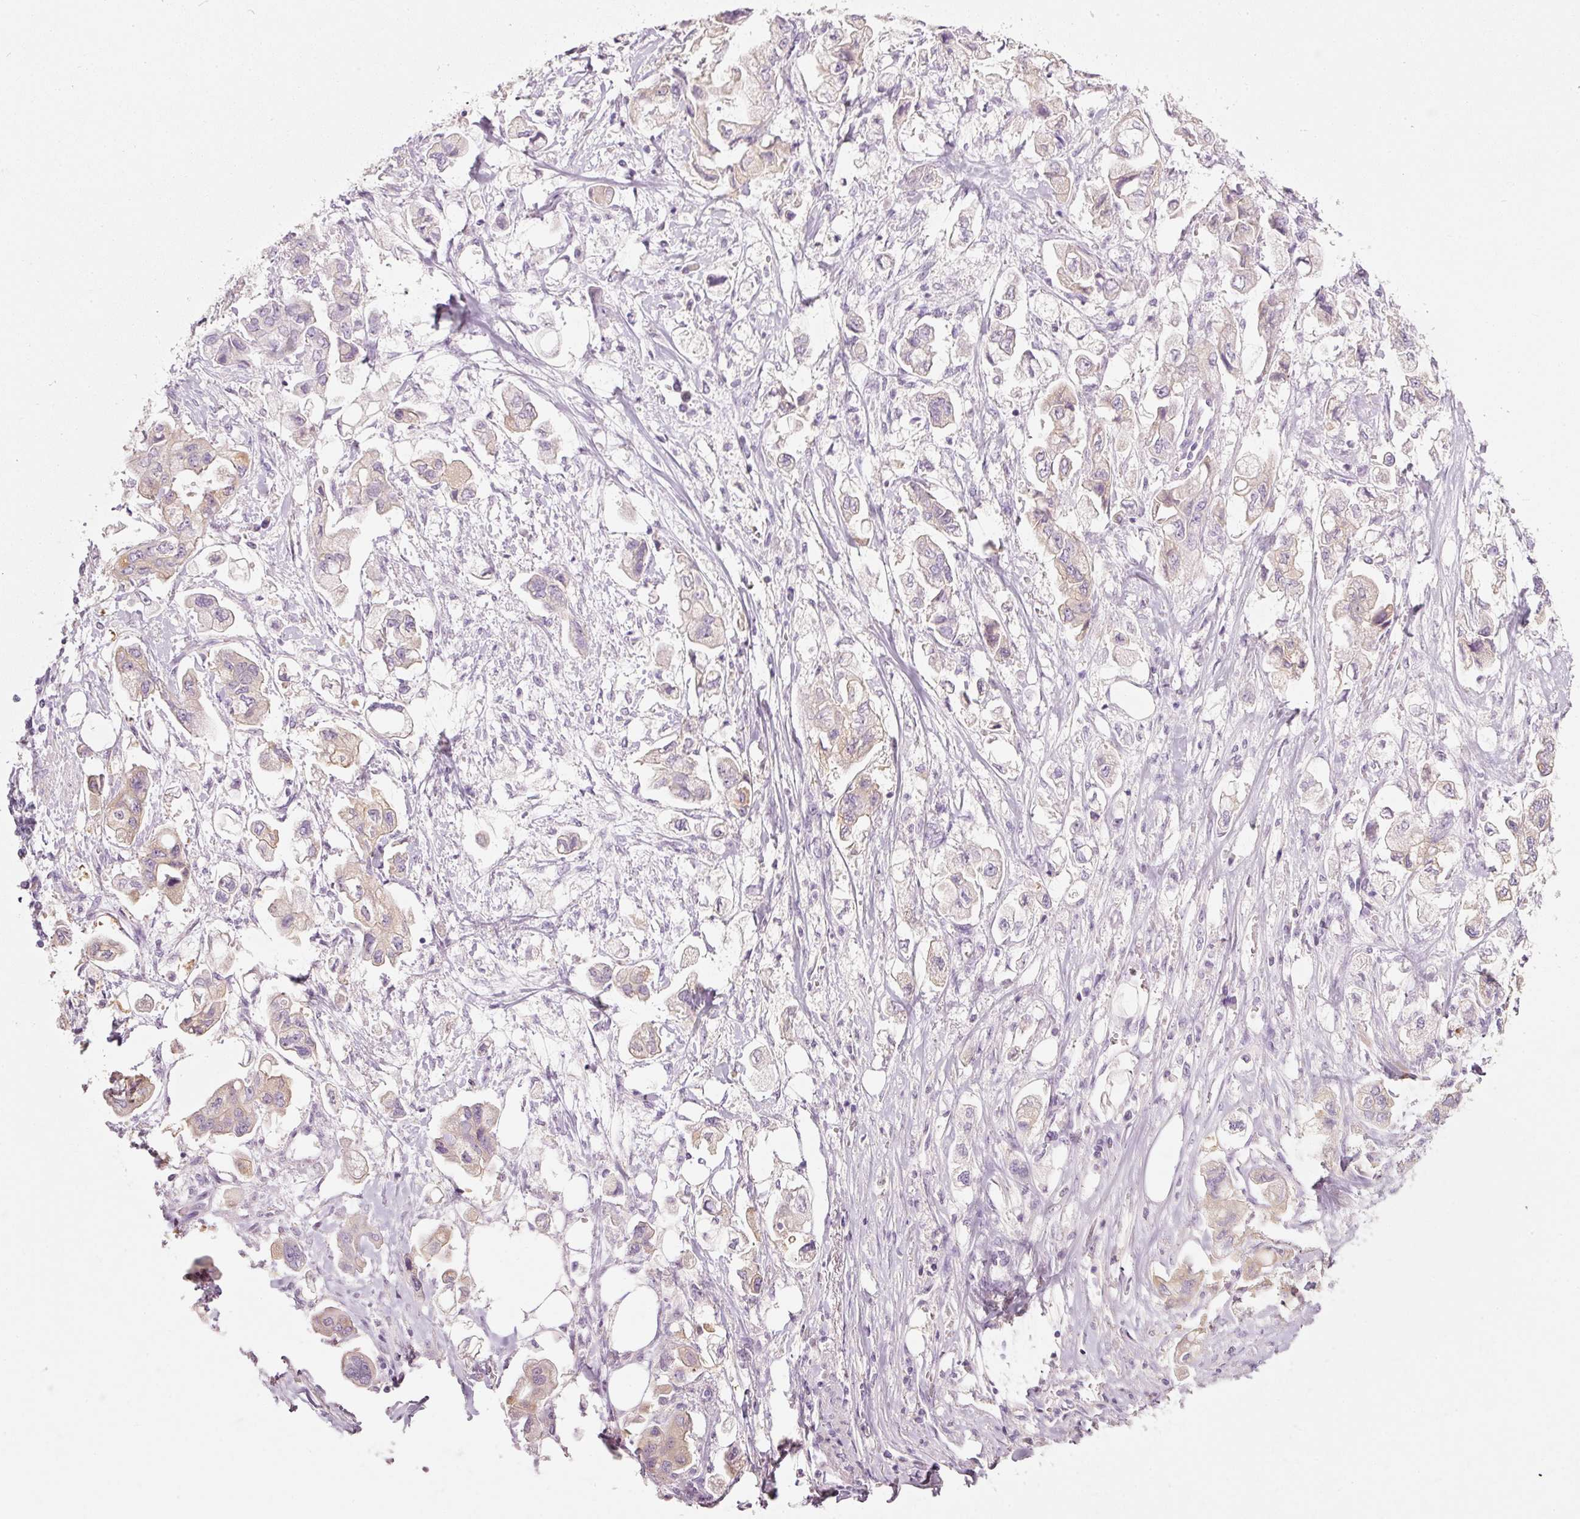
{"staining": {"intensity": "weak", "quantity": "25%-75%", "location": "cytoplasmic/membranous"}, "tissue": "stomach cancer", "cell_type": "Tumor cells", "image_type": "cancer", "snomed": [{"axis": "morphology", "description": "Adenocarcinoma, NOS"}, {"axis": "topography", "description": "Stomach"}], "caption": "This is an image of immunohistochemistry (IHC) staining of stomach cancer (adenocarcinoma), which shows weak expression in the cytoplasmic/membranous of tumor cells.", "gene": "PDXDC1", "patient": {"sex": "male", "age": 62}}